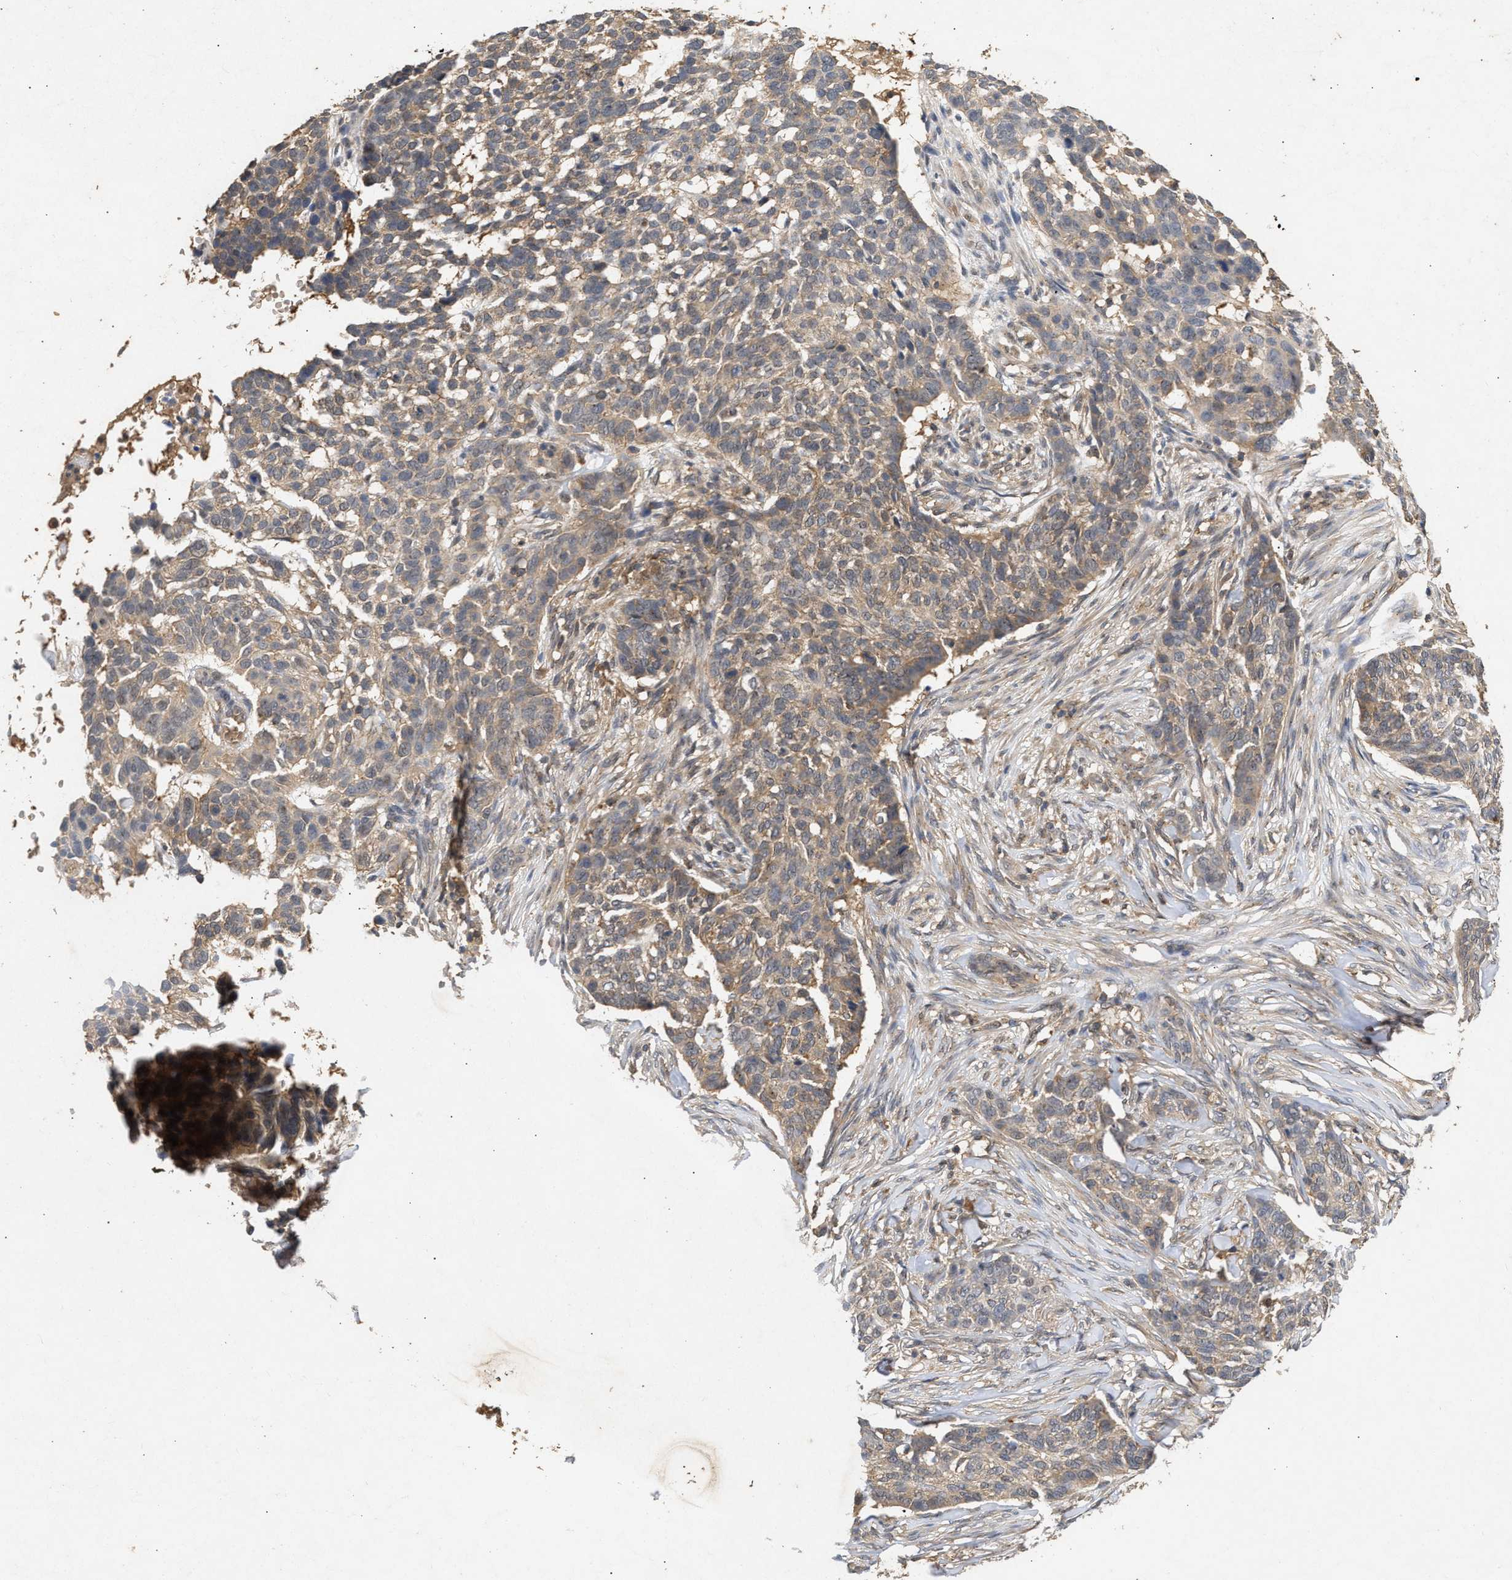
{"staining": {"intensity": "weak", "quantity": ">75%", "location": "cytoplasmic/membranous"}, "tissue": "skin cancer", "cell_type": "Tumor cells", "image_type": "cancer", "snomed": [{"axis": "morphology", "description": "Basal cell carcinoma"}, {"axis": "topography", "description": "Skin"}], "caption": "The photomicrograph demonstrates immunohistochemical staining of basal cell carcinoma (skin). There is weak cytoplasmic/membranous expression is identified in about >75% of tumor cells.", "gene": "FITM1", "patient": {"sex": "male", "age": 85}}